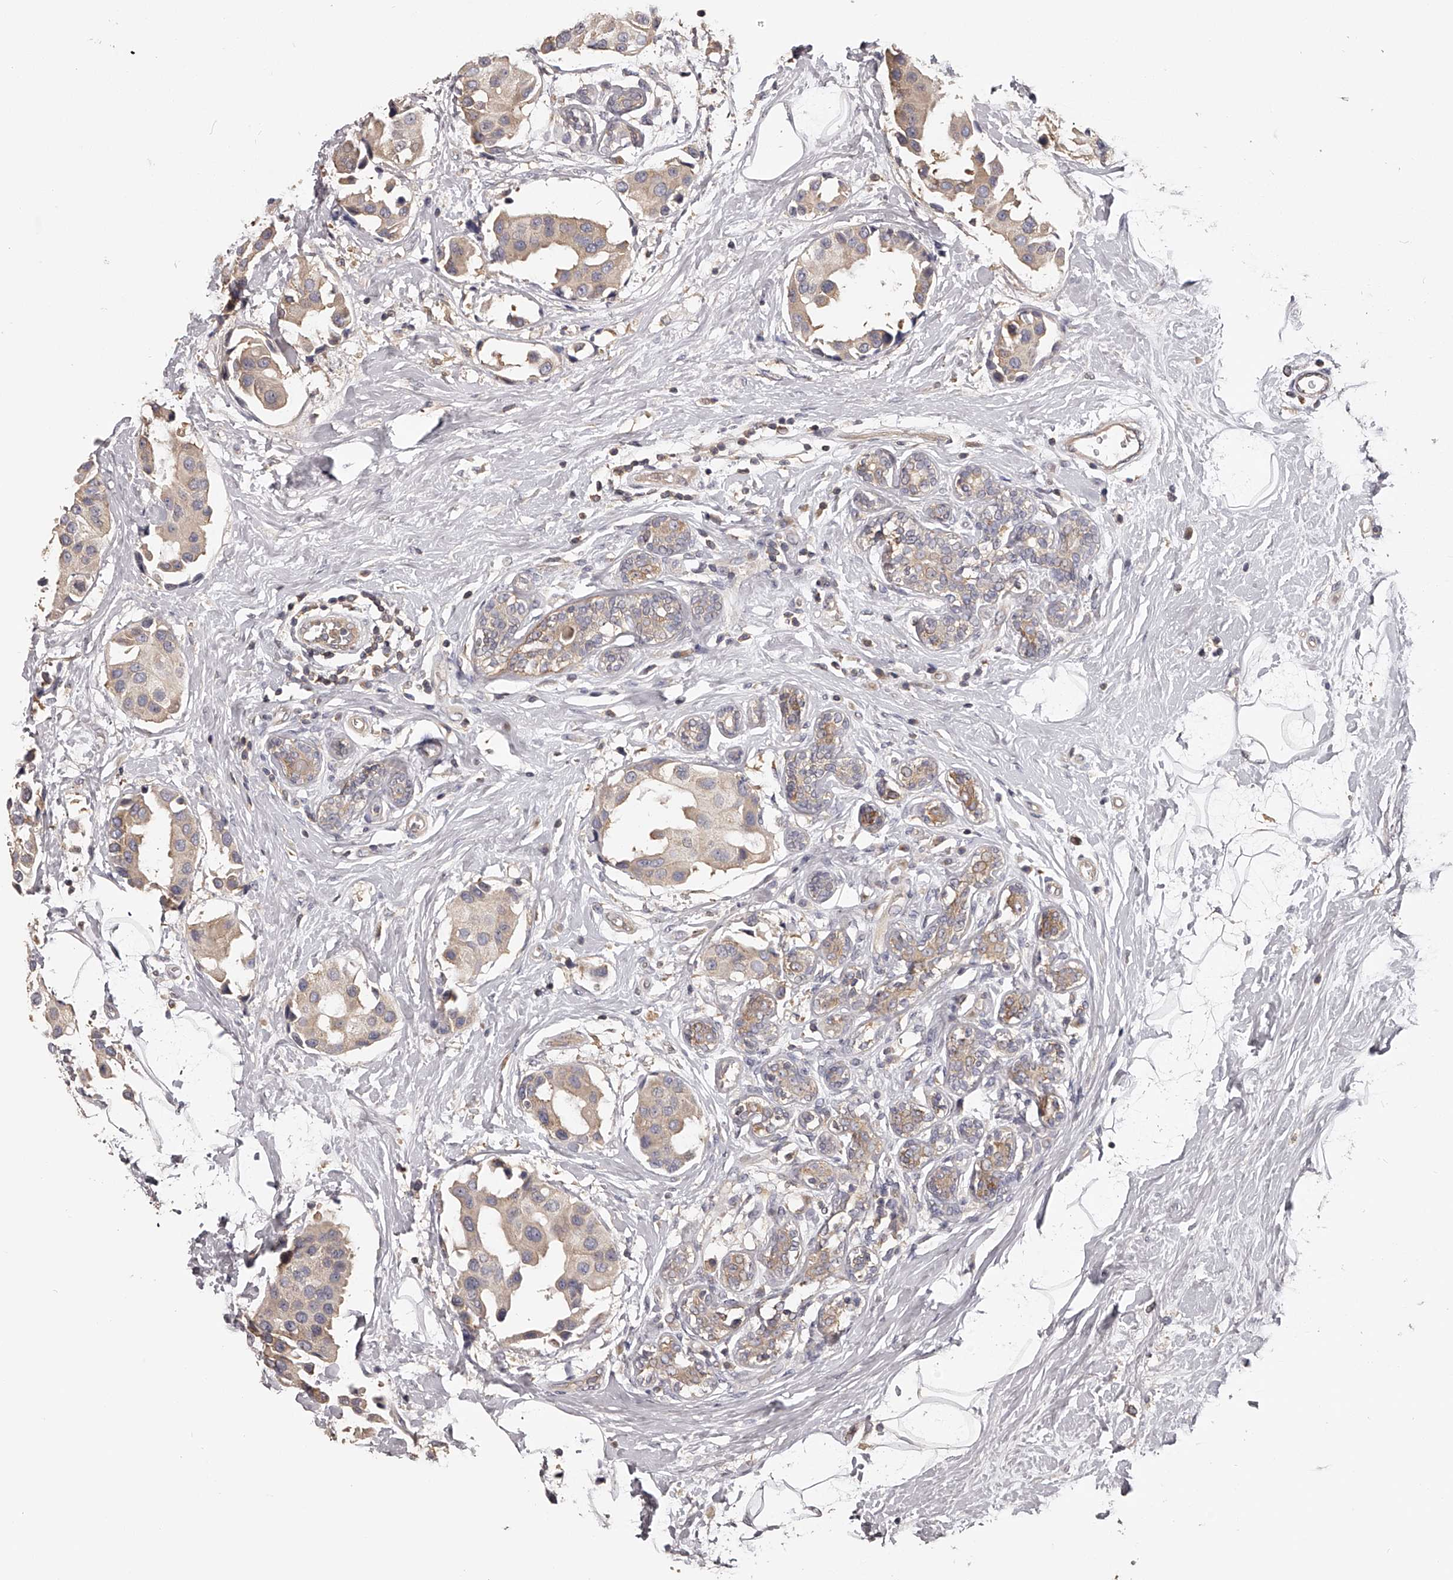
{"staining": {"intensity": "weak", "quantity": ">75%", "location": "cytoplasmic/membranous"}, "tissue": "breast cancer", "cell_type": "Tumor cells", "image_type": "cancer", "snomed": [{"axis": "morphology", "description": "Normal tissue, NOS"}, {"axis": "morphology", "description": "Duct carcinoma"}, {"axis": "topography", "description": "Breast"}], "caption": "Tumor cells show low levels of weak cytoplasmic/membranous positivity in about >75% of cells in human breast cancer.", "gene": "TNN", "patient": {"sex": "female", "age": 39}}